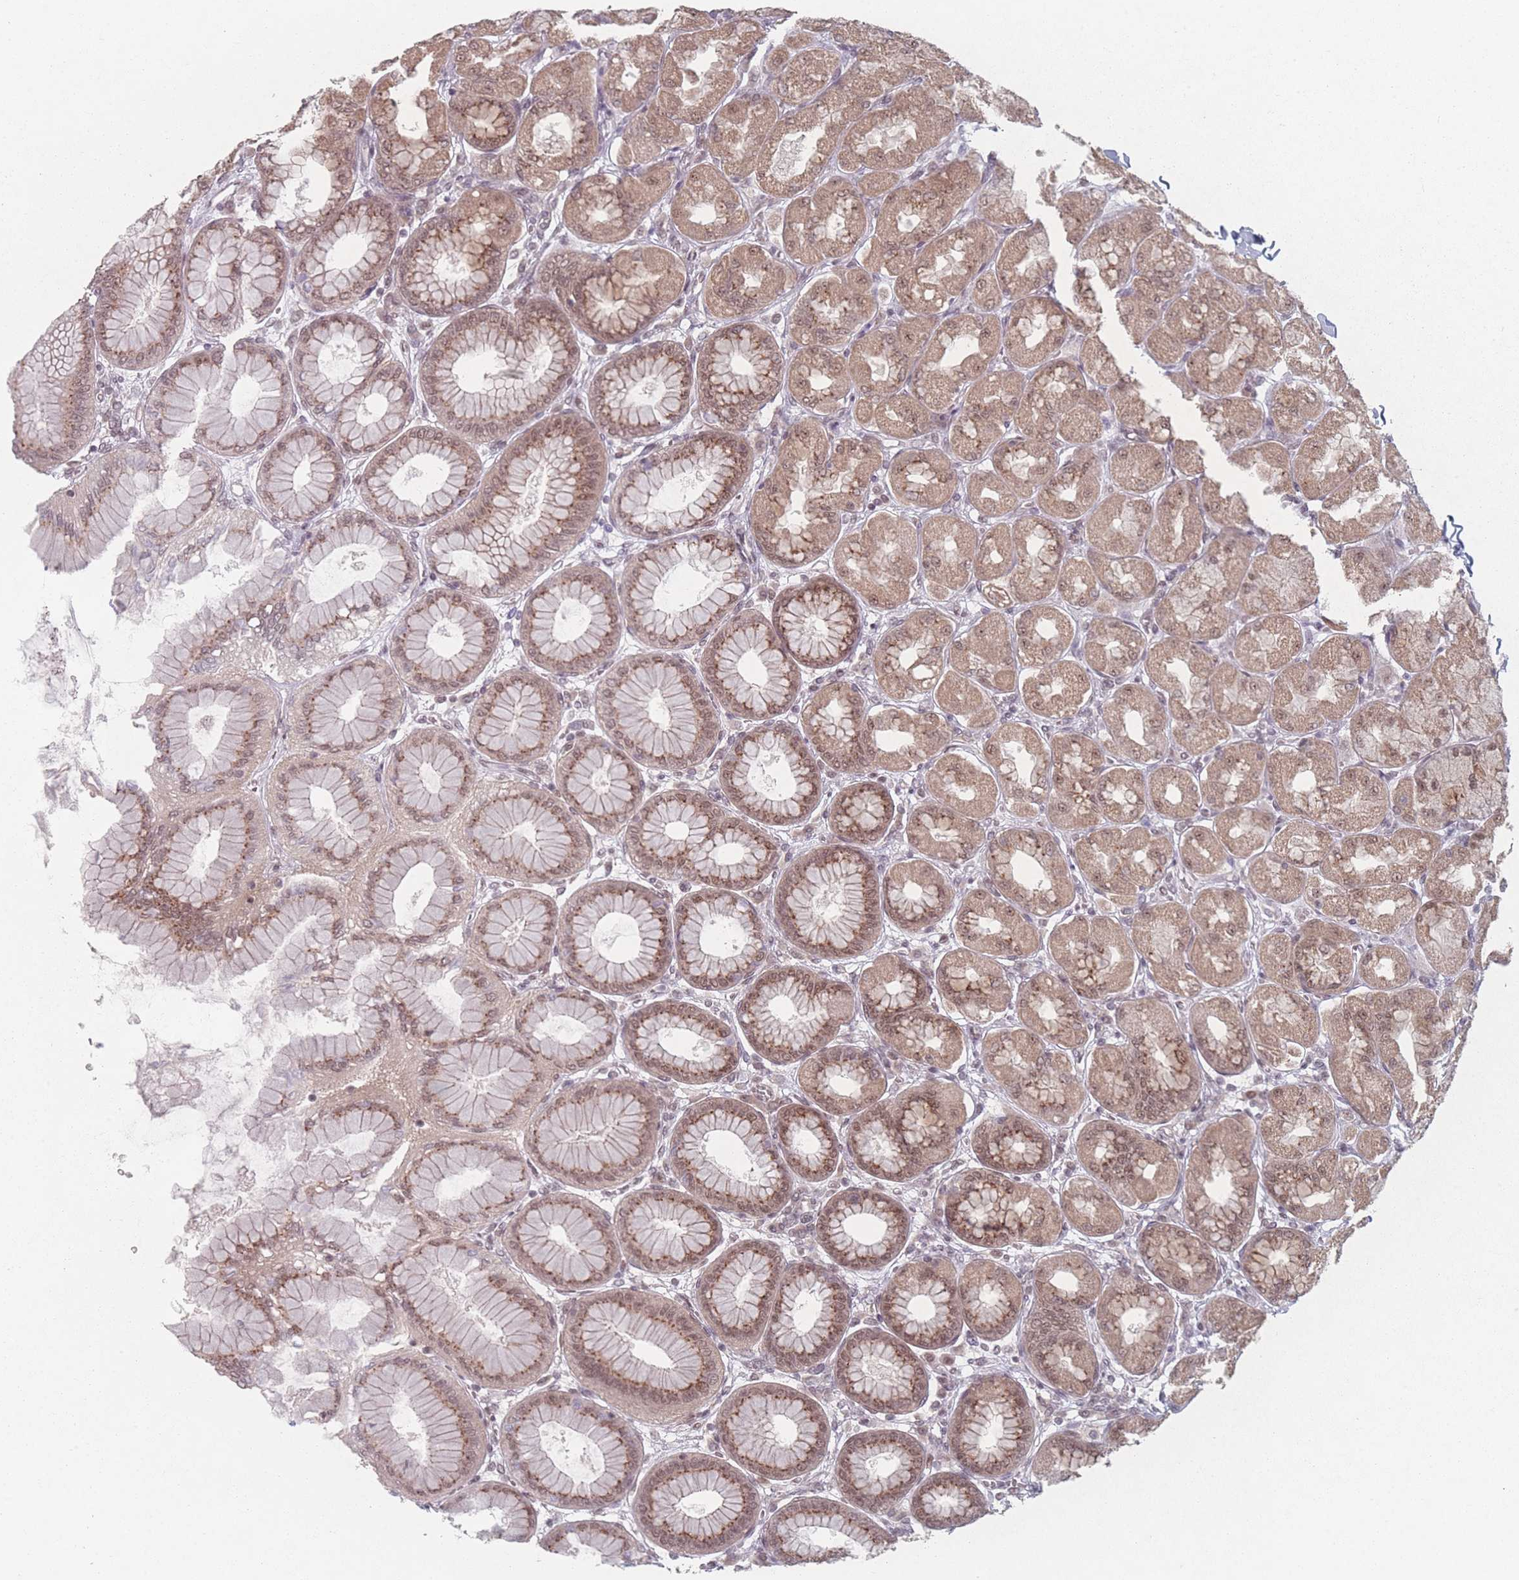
{"staining": {"intensity": "strong", "quantity": "25%-75%", "location": "cytoplasmic/membranous,nuclear"}, "tissue": "stomach", "cell_type": "Glandular cells", "image_type": "normal", "snomed": [{"axis": "morphology", "description": "Normal tissue, NOS"}, {"axis": "topography", "description": "Stomach, upper"}], "caption": "Strong cytoplasmic/membranous,nuclear protein staining is present in about 25%-75% of glandular cells in stomach. The protein of interest is stained brown, and the nuclei are stained in blue (DAB (3,3'-diaminobenzidine) IHC with brightfield microscopy, high magnification).", "gene": "ZC3H14", "patient": {"sex": "female", "age": 56}}